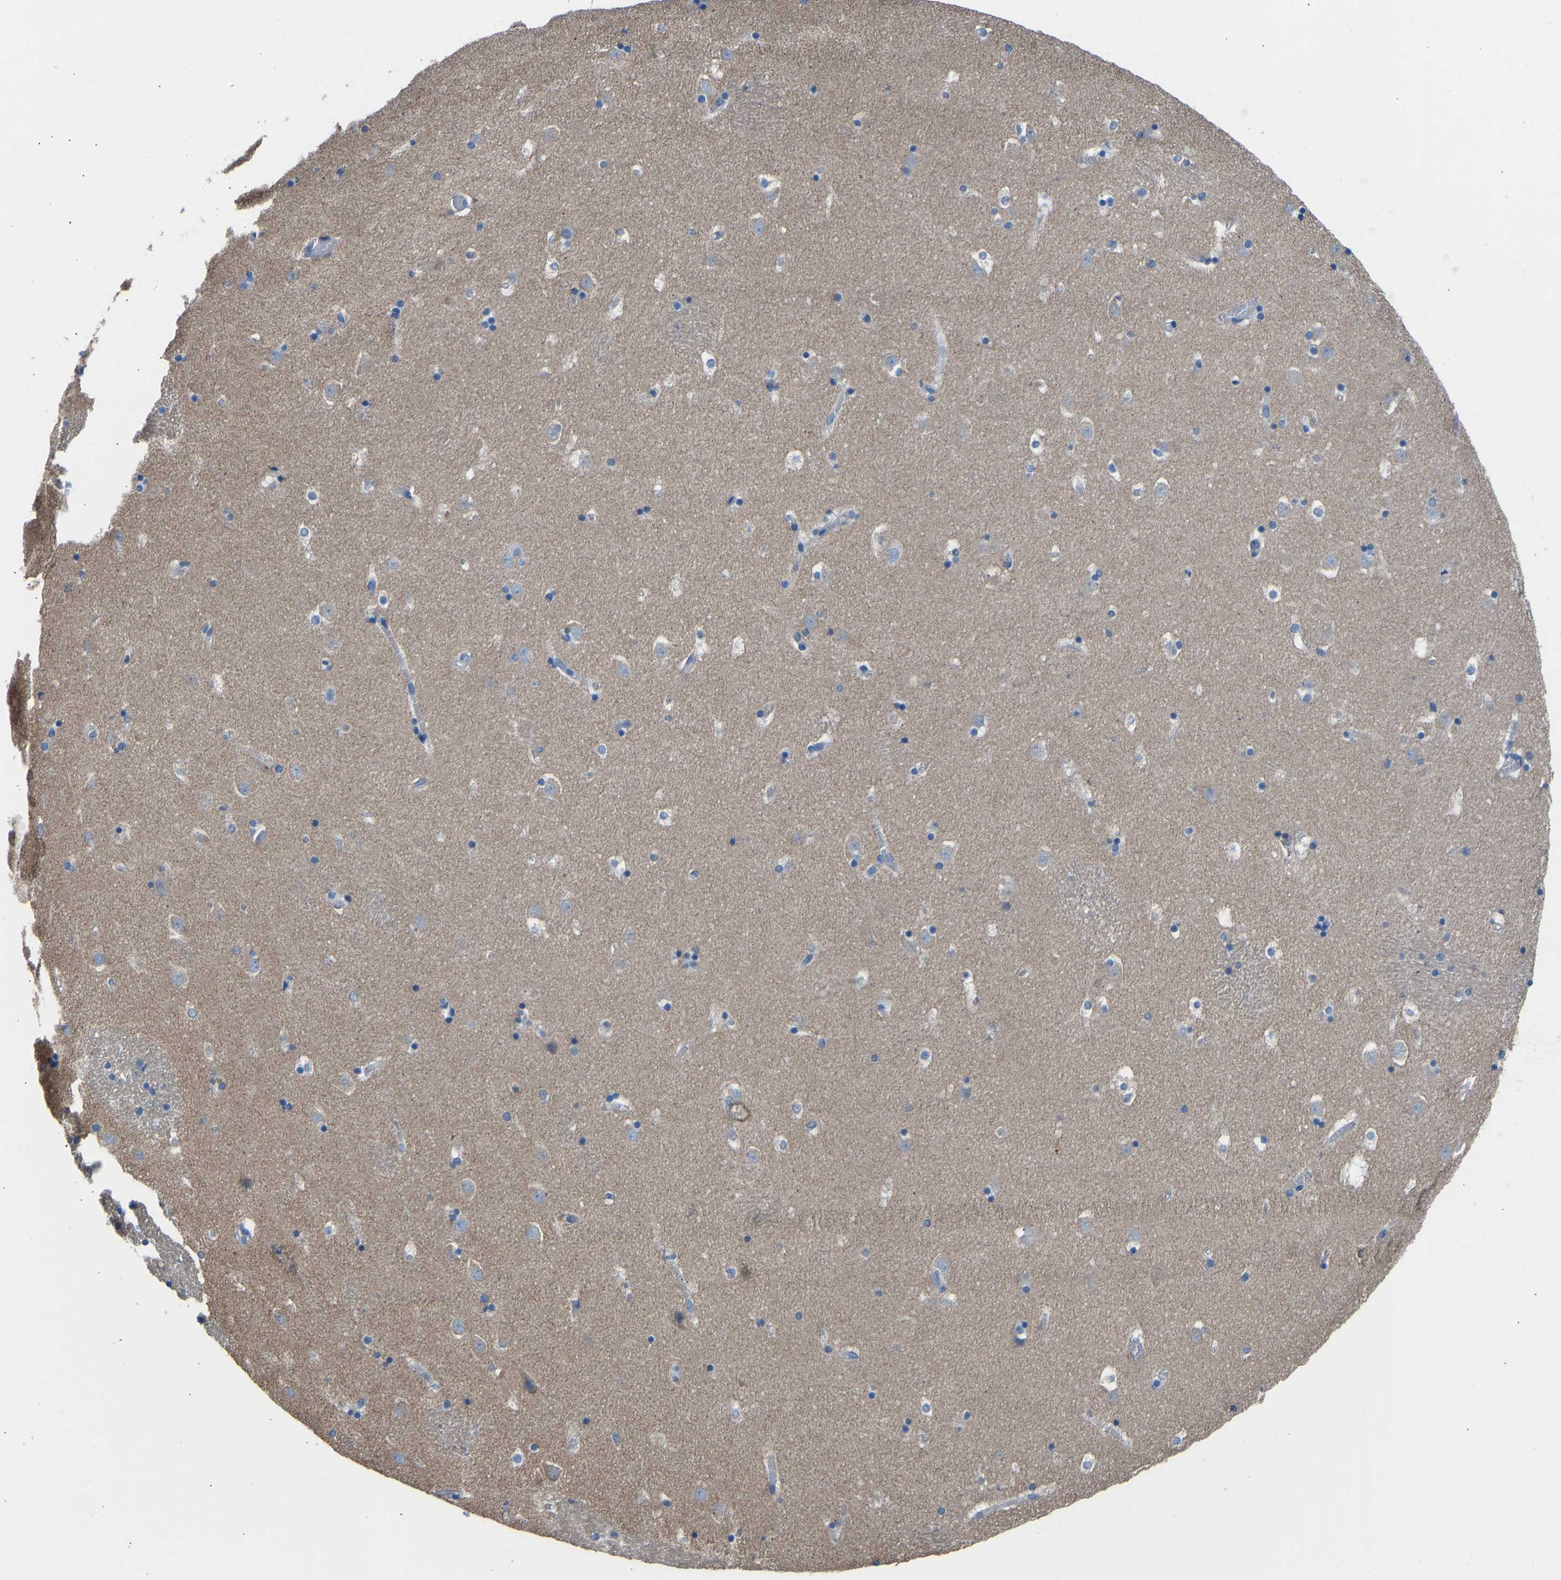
{"staining": {"intensity": "negative", "quantity": "none", "location": "none"}, "tissue": "caudate", "cell_type": "Glial cells", "image_type": "normal", "snomed": [{"axis": "morphology", "description": "Normal tissue, NOS"}, {"axis": "topography", "description": "Lateral ventricle wall"}], "caption": "Caudate was stained to show a protein in brown. There is no significant positivity in glial cells. The staining is performed using DAB brown chromogen with nuclei counter-stained in using hematoxylin.", "gene": "MYH10", "patient": {"sex": "male", "age": 45}}